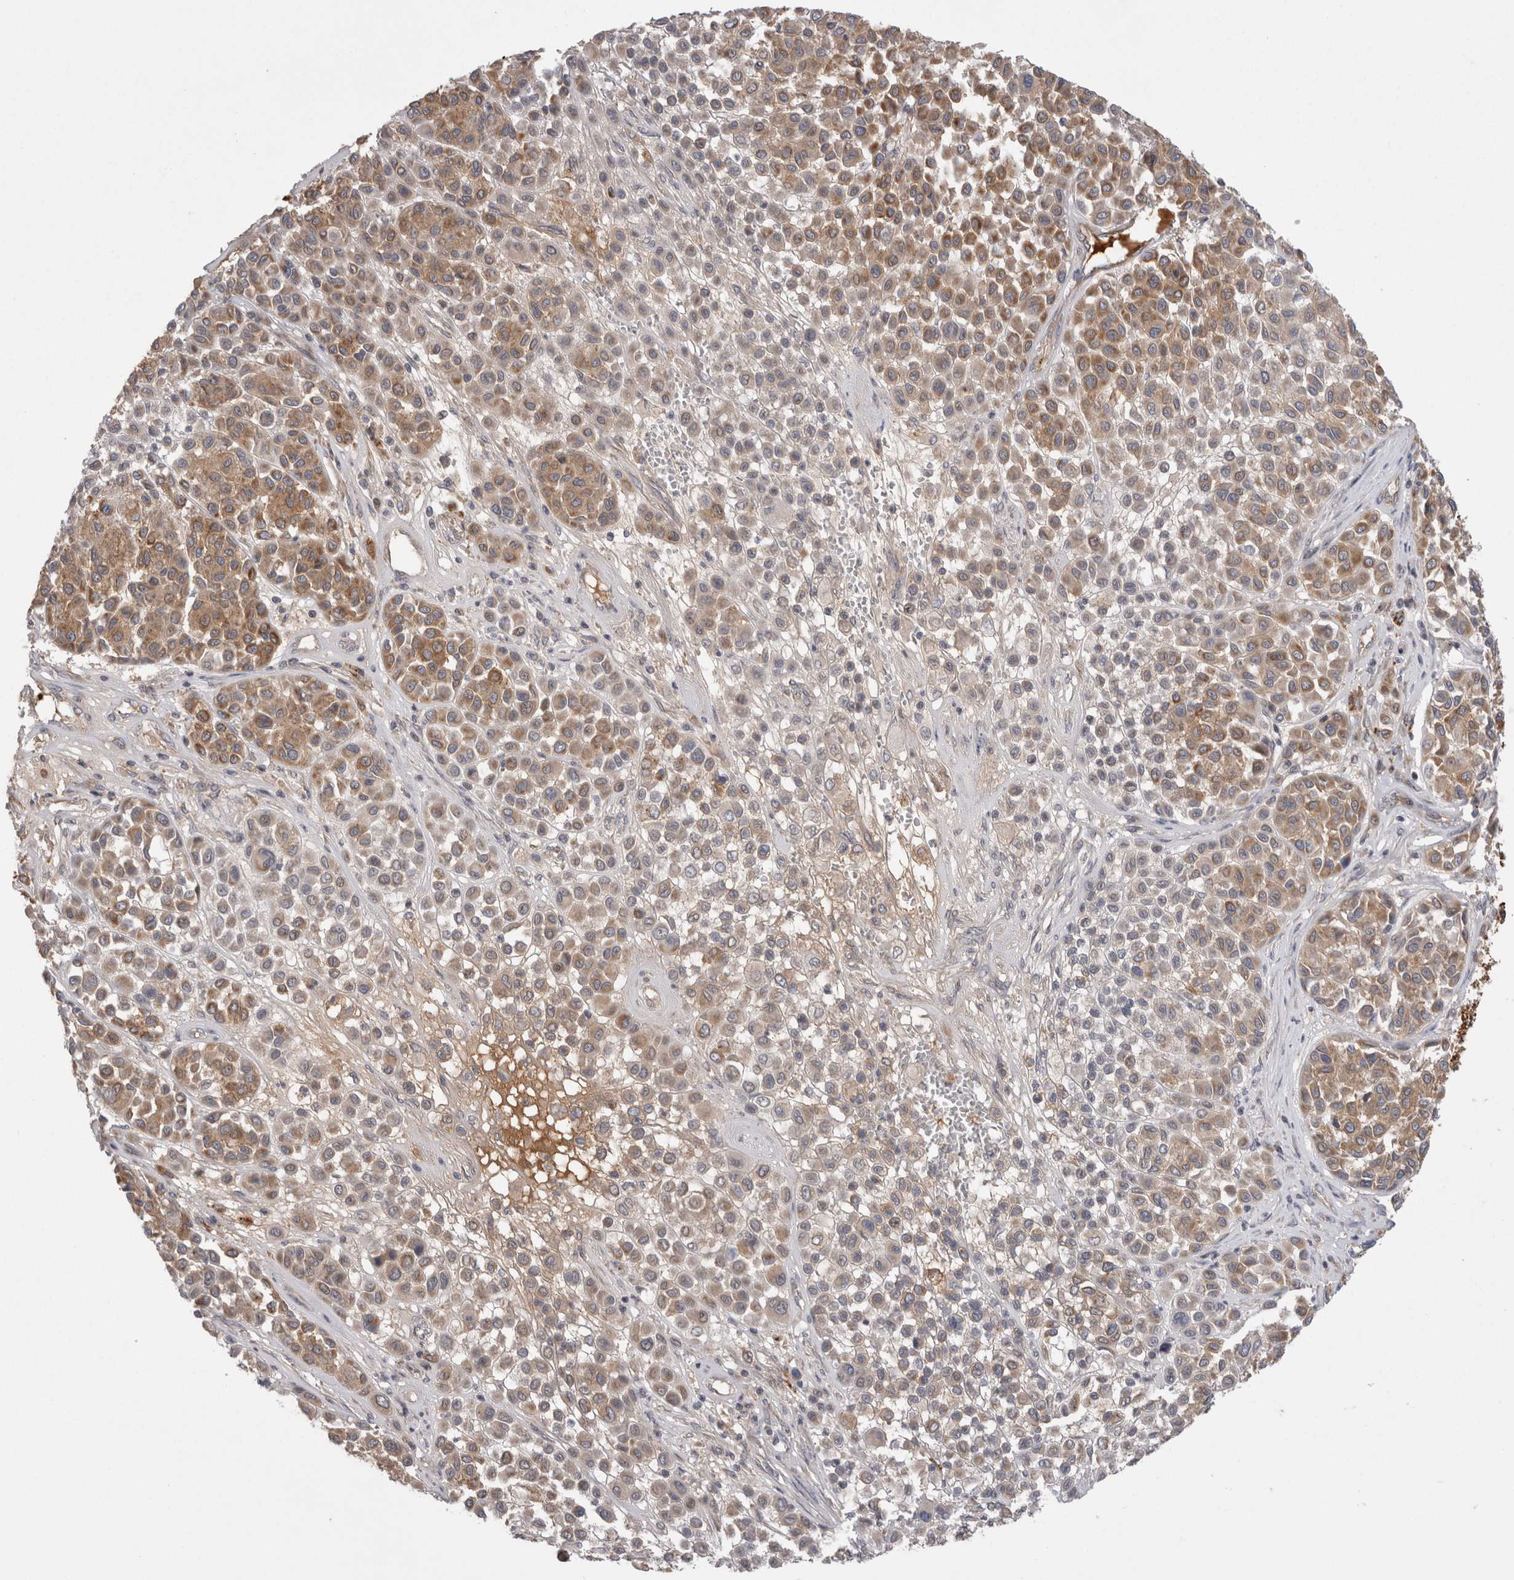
{"staining": {"intensity": "moderate", "quantity": ">75%", "location": "cytoplasmic/membranous"}, "tissue": "melanoma", "cell_type": "Tumor cells", "image_type": "cancer", "snomed": [{"axis": "morphology", "description": "Malignant melanoma, Metastatic site"}, {"axis": "topography", "description": "Soft tissue"}], "caption": "A high-resolution micrograph shows IHC staining of malignant melanoma (metastatic site), which reveals moderate cytoplasmic/membranous positivity in approximately >75% of tumor cells. The staining was performed using DAB to visualize the protein expression in brown, while the nuclei were stained in blue with hematoxylin (Magnification: 20x).", "gene": "DARS2", "patient": {"sex": "male", "age": 41}}